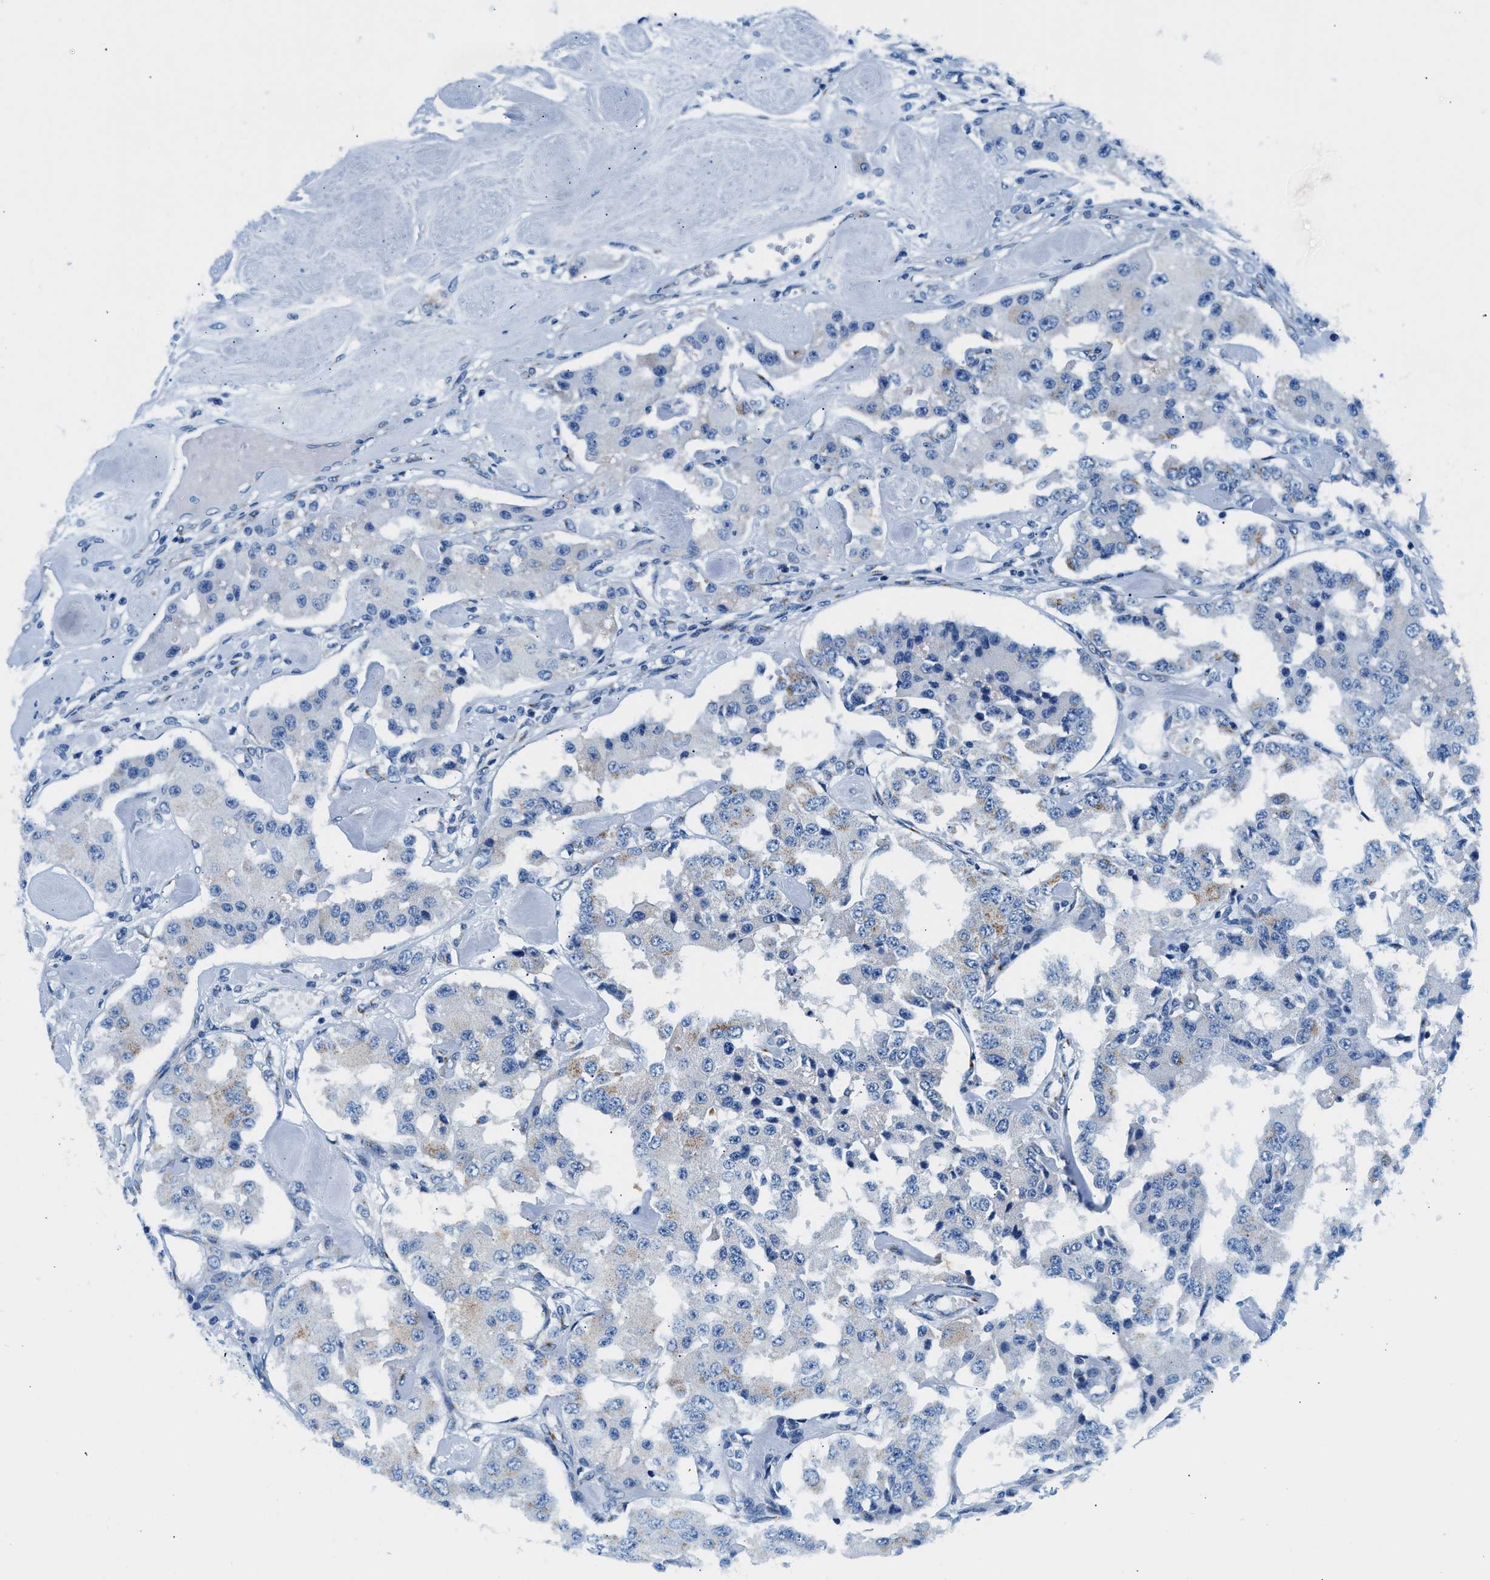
{"staining": {"intensity": "negative", "quantity": "none", "location": "none"}, "tissue": "carcinoid", "cell_type": "Tumor cells", "image_type": "cancer", "snomed": [{"axis": "morphology", "description": "Carcinoid, malignant, NOS"}, {"axis": "topography", "description": "Pancreas"}], "caption": "This is a photomicrograph of IHC staining of malignant carcinoid, which shows no expression in tumor cells.", "gene": "VPS53", "patient": {"sex": "male", "age": 41}}